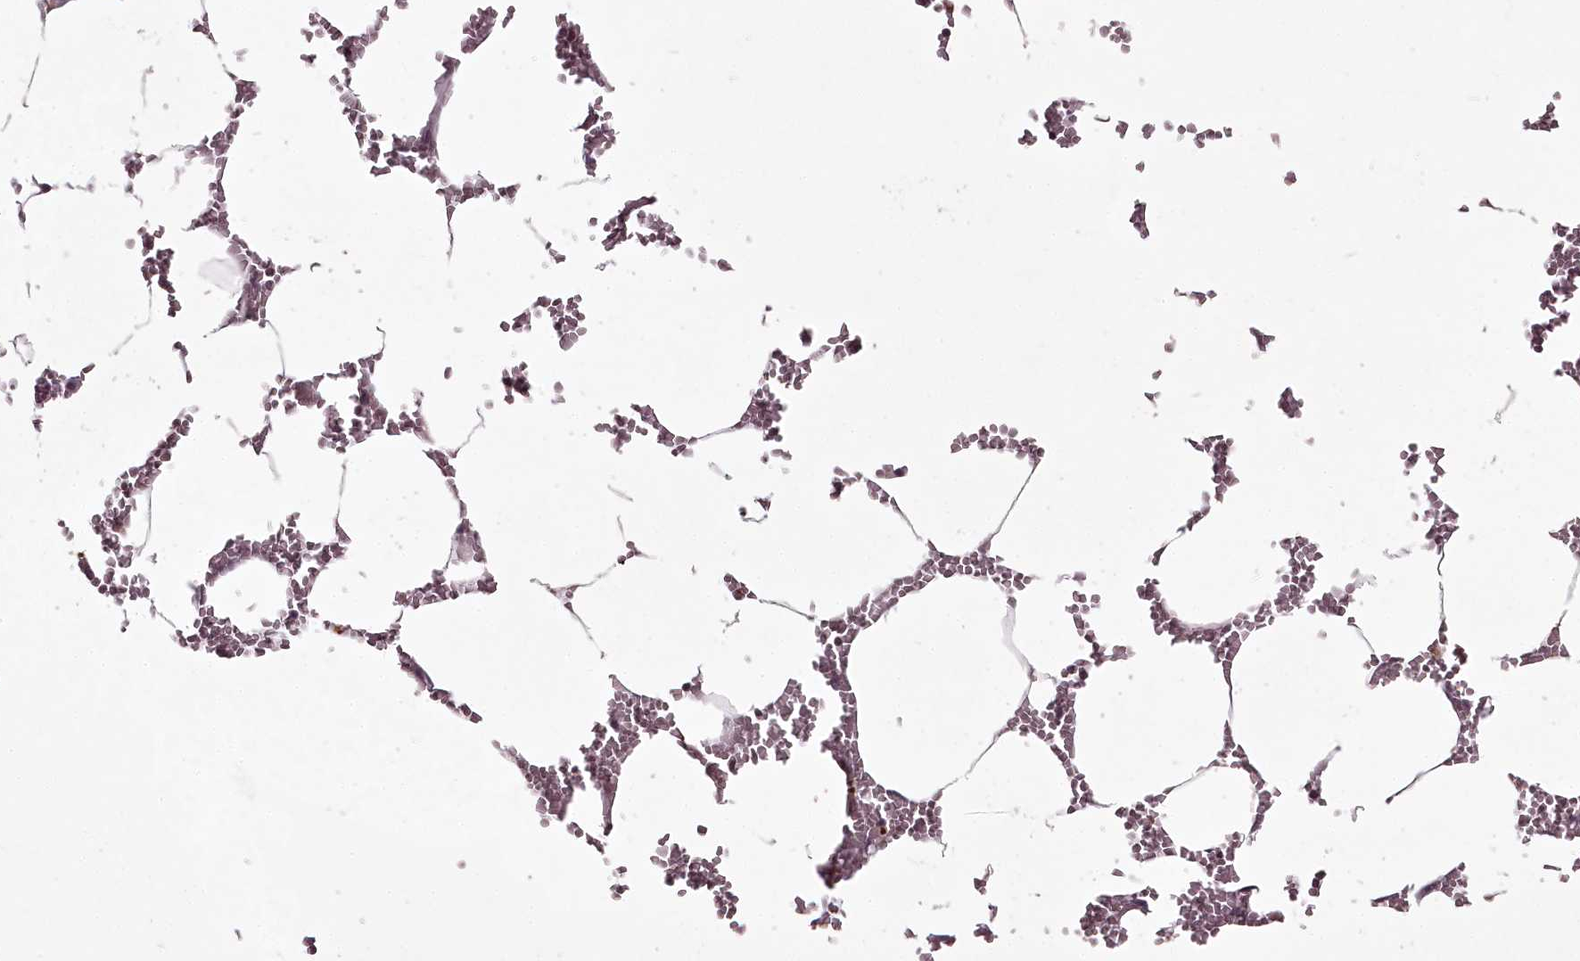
{"staining": {"intensity": "moderate", "quantity": "25%-75%", "location": "cytoplasmic/membranous"}, "tissue": "bone marrow", "cell_type": "Hematopoietic cells", "image_type": "normal", "snomed": [{"axis": "morphology", "description": "Normal tissue, NOS"}, {"axis": "topography", "description": "Bone marrow"}], "caption": "Unremarkable bone marrow shows moderate cytoplasmic/membranous expression in about 25%-75% of hematopoietic cells, visualized by immunohistochemistry.", "gene": "CHCHD2", "patient": {"sex": "male", "age": 70}}